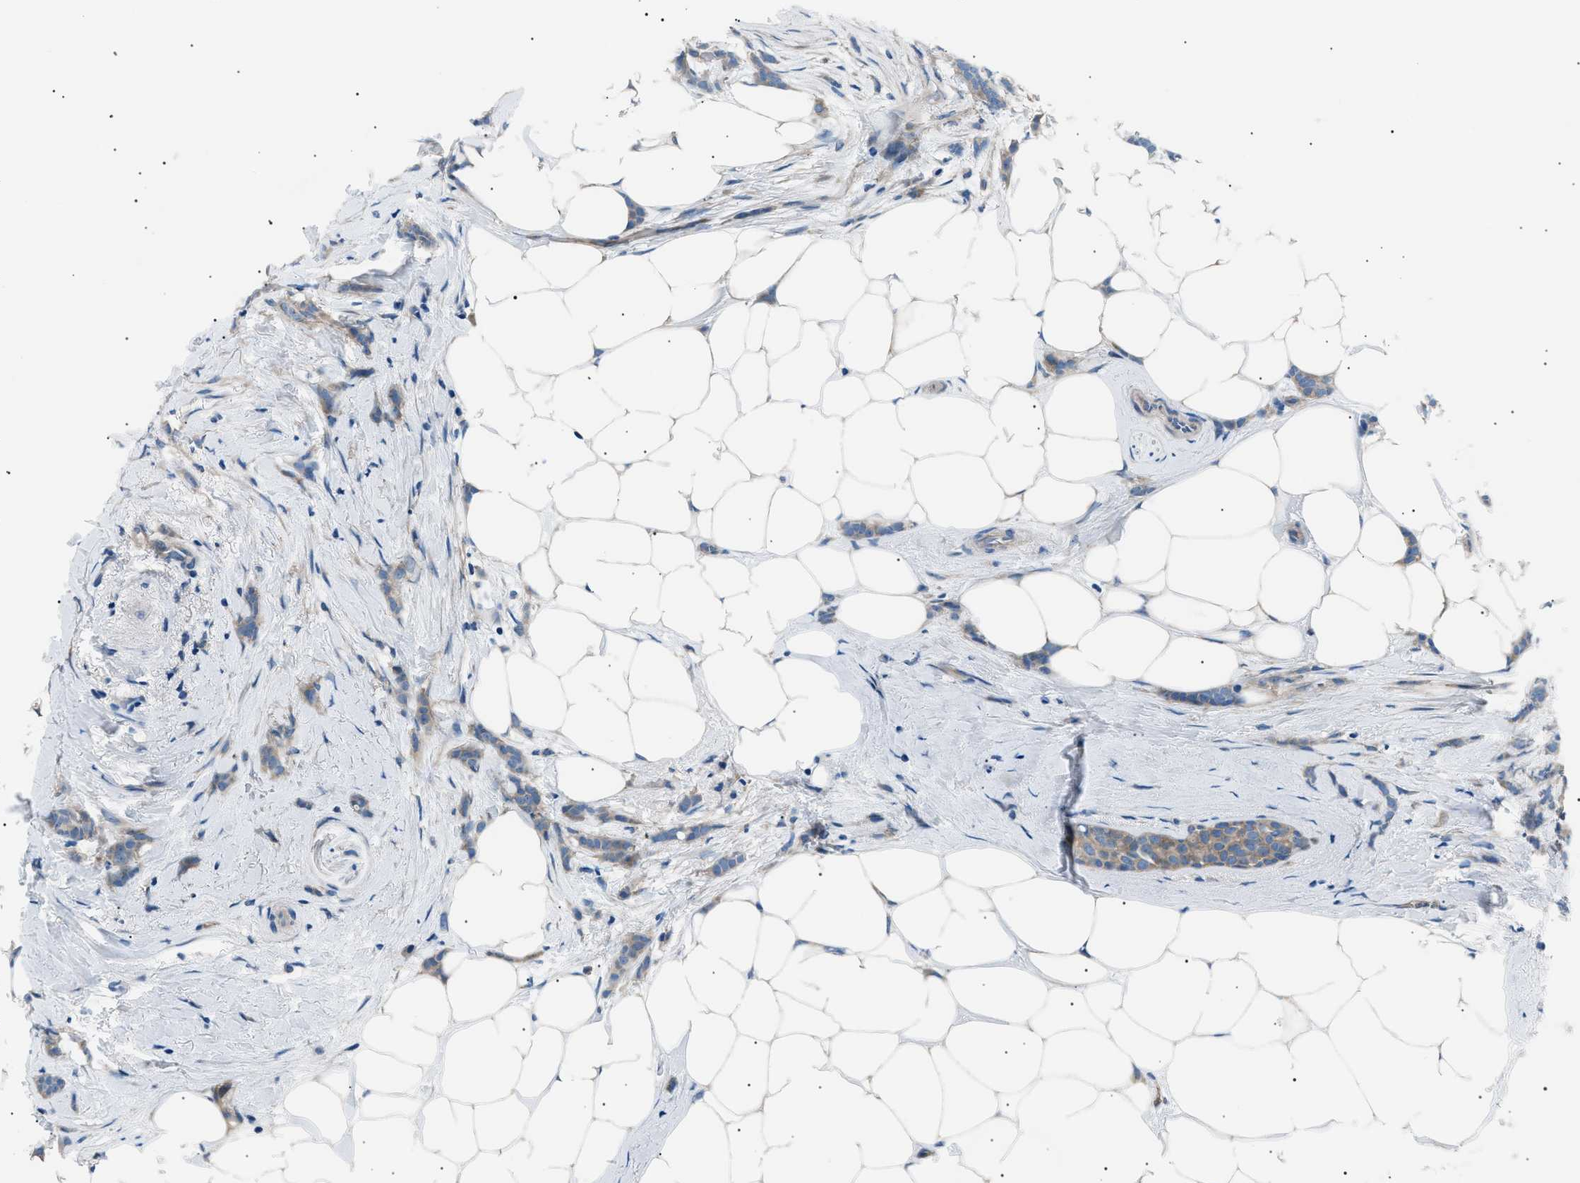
{"staining": {"intensity": "weak", "quantity": "25%-75%", "location": "cytoplasmic/membranous"}, "tissue": "breast cancer", "cell_type": "Tumor cells", "image_type": "cancer", "snomed": [{"axis": "morphology", "description": "Lobular carcinoma, in situ"}, {"axis": "morphology", "description": "Lobular carcinoma"}, {"axis": "topography", "description": "Breast"}], "caption": "Protein expression analysis of human breast cancer (lobular carcinoma in situ) reveals weak cytoplasmic/membranous expression in approximately 25%-75% of tumor cells.", "gene": "LRRC37B", "patient": {"sex": "female", "age": 41}}